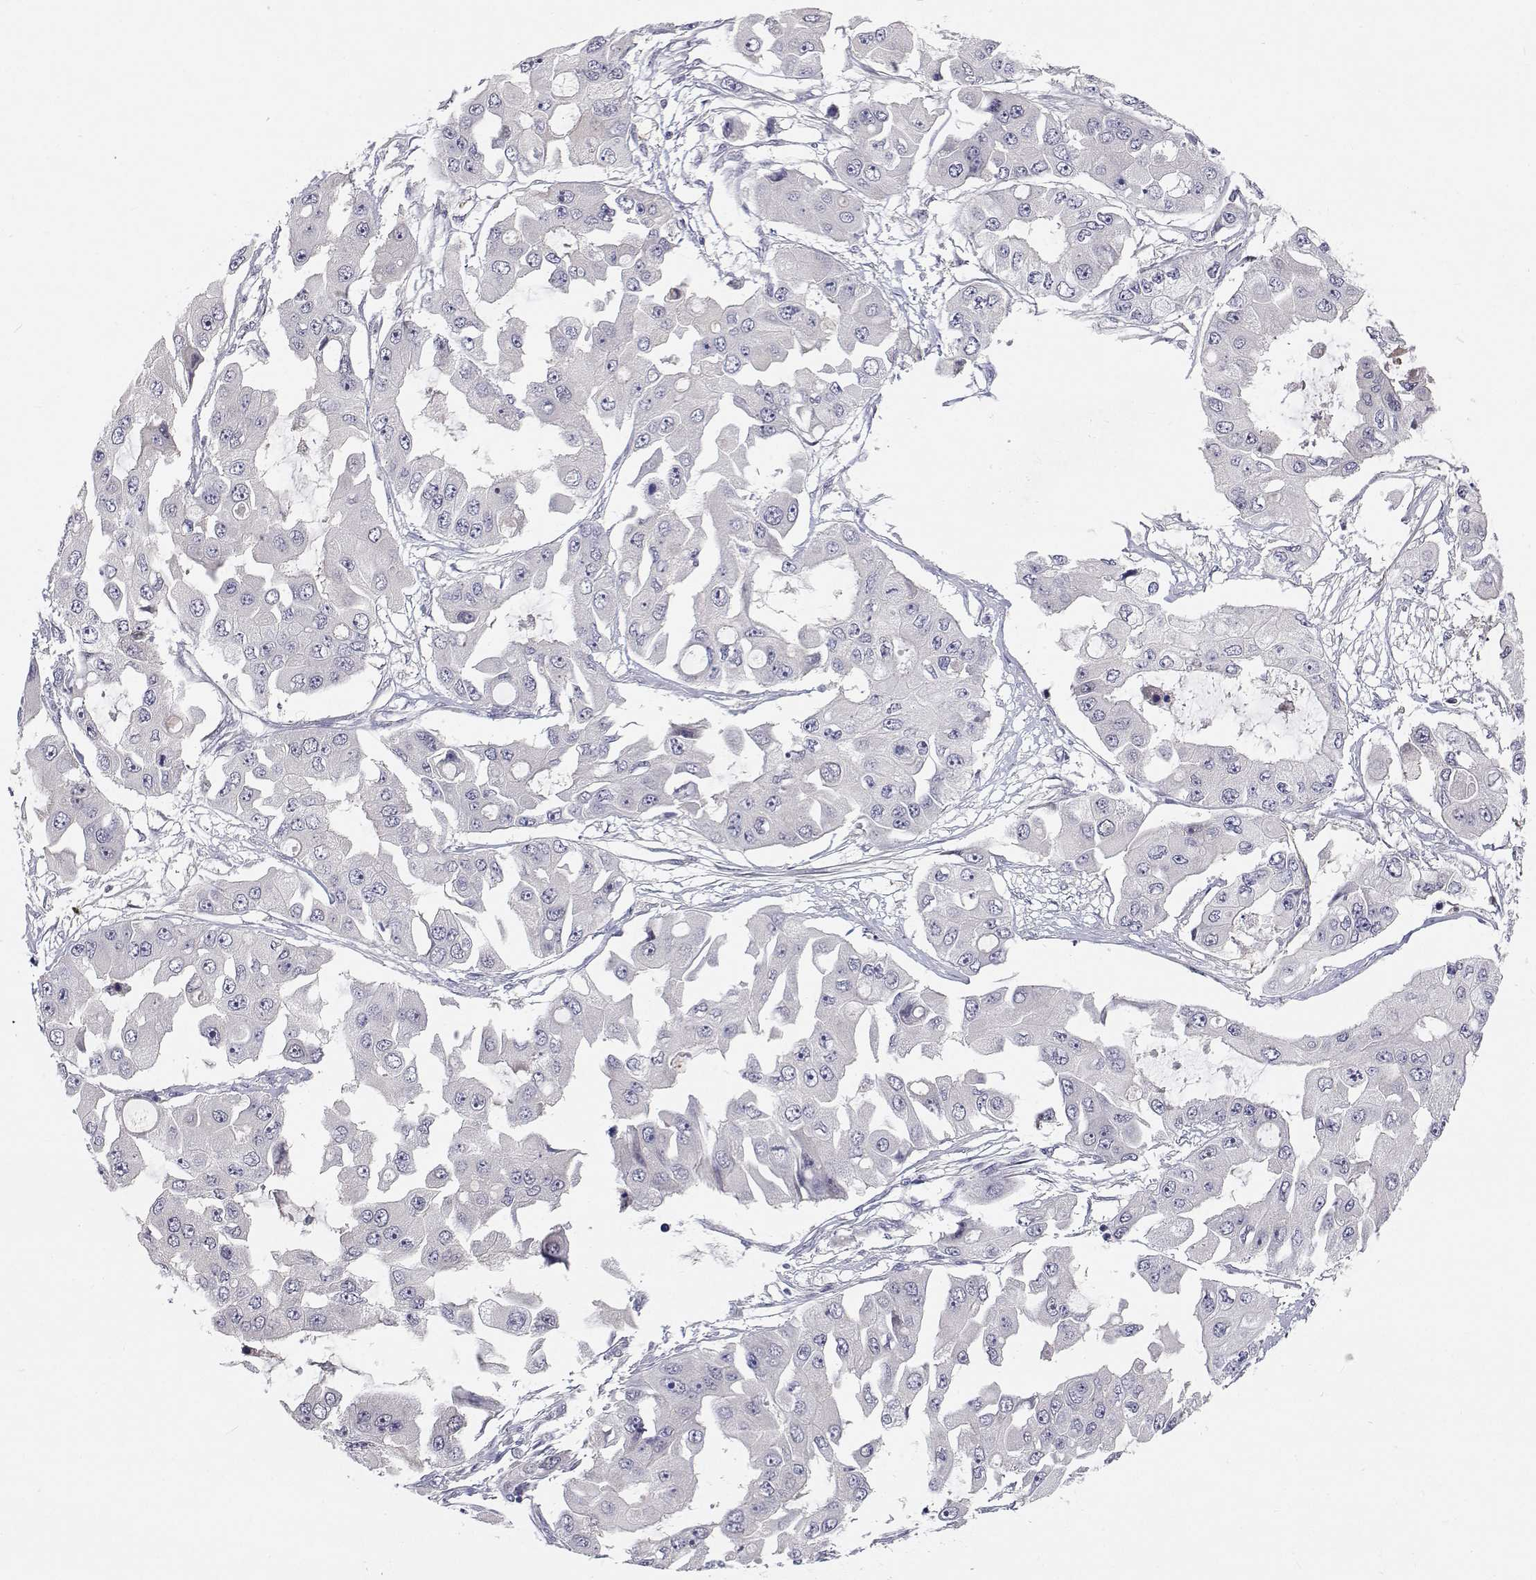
{"staining": {"intensity": "negative", "quantity": "none", "location": "none"}, "tissue": "ovarian cancer", "cell_type": "Tumor cells", "image_type": "cancer", "snomed": [{"axis": "morphology", "description": "Cystadenocarcinoma, serous, NOS"}, {"axis": "topography", "description": "Ovary"}], "caption": "This micrograph is of ovarian cancer stained with immunohistochemistry (IHC) to label a protein in brown with the nuclei are counter-stained blue. There is no staining in tumor cells. Brightfield microscopy of IHC stained with DAB (3,3'-diaminobenzidine) (brown) and hematoxylin (blue), captured at high magnification.", "gene": "MYPN", "patient": {"sex": "female", "age": 56}}